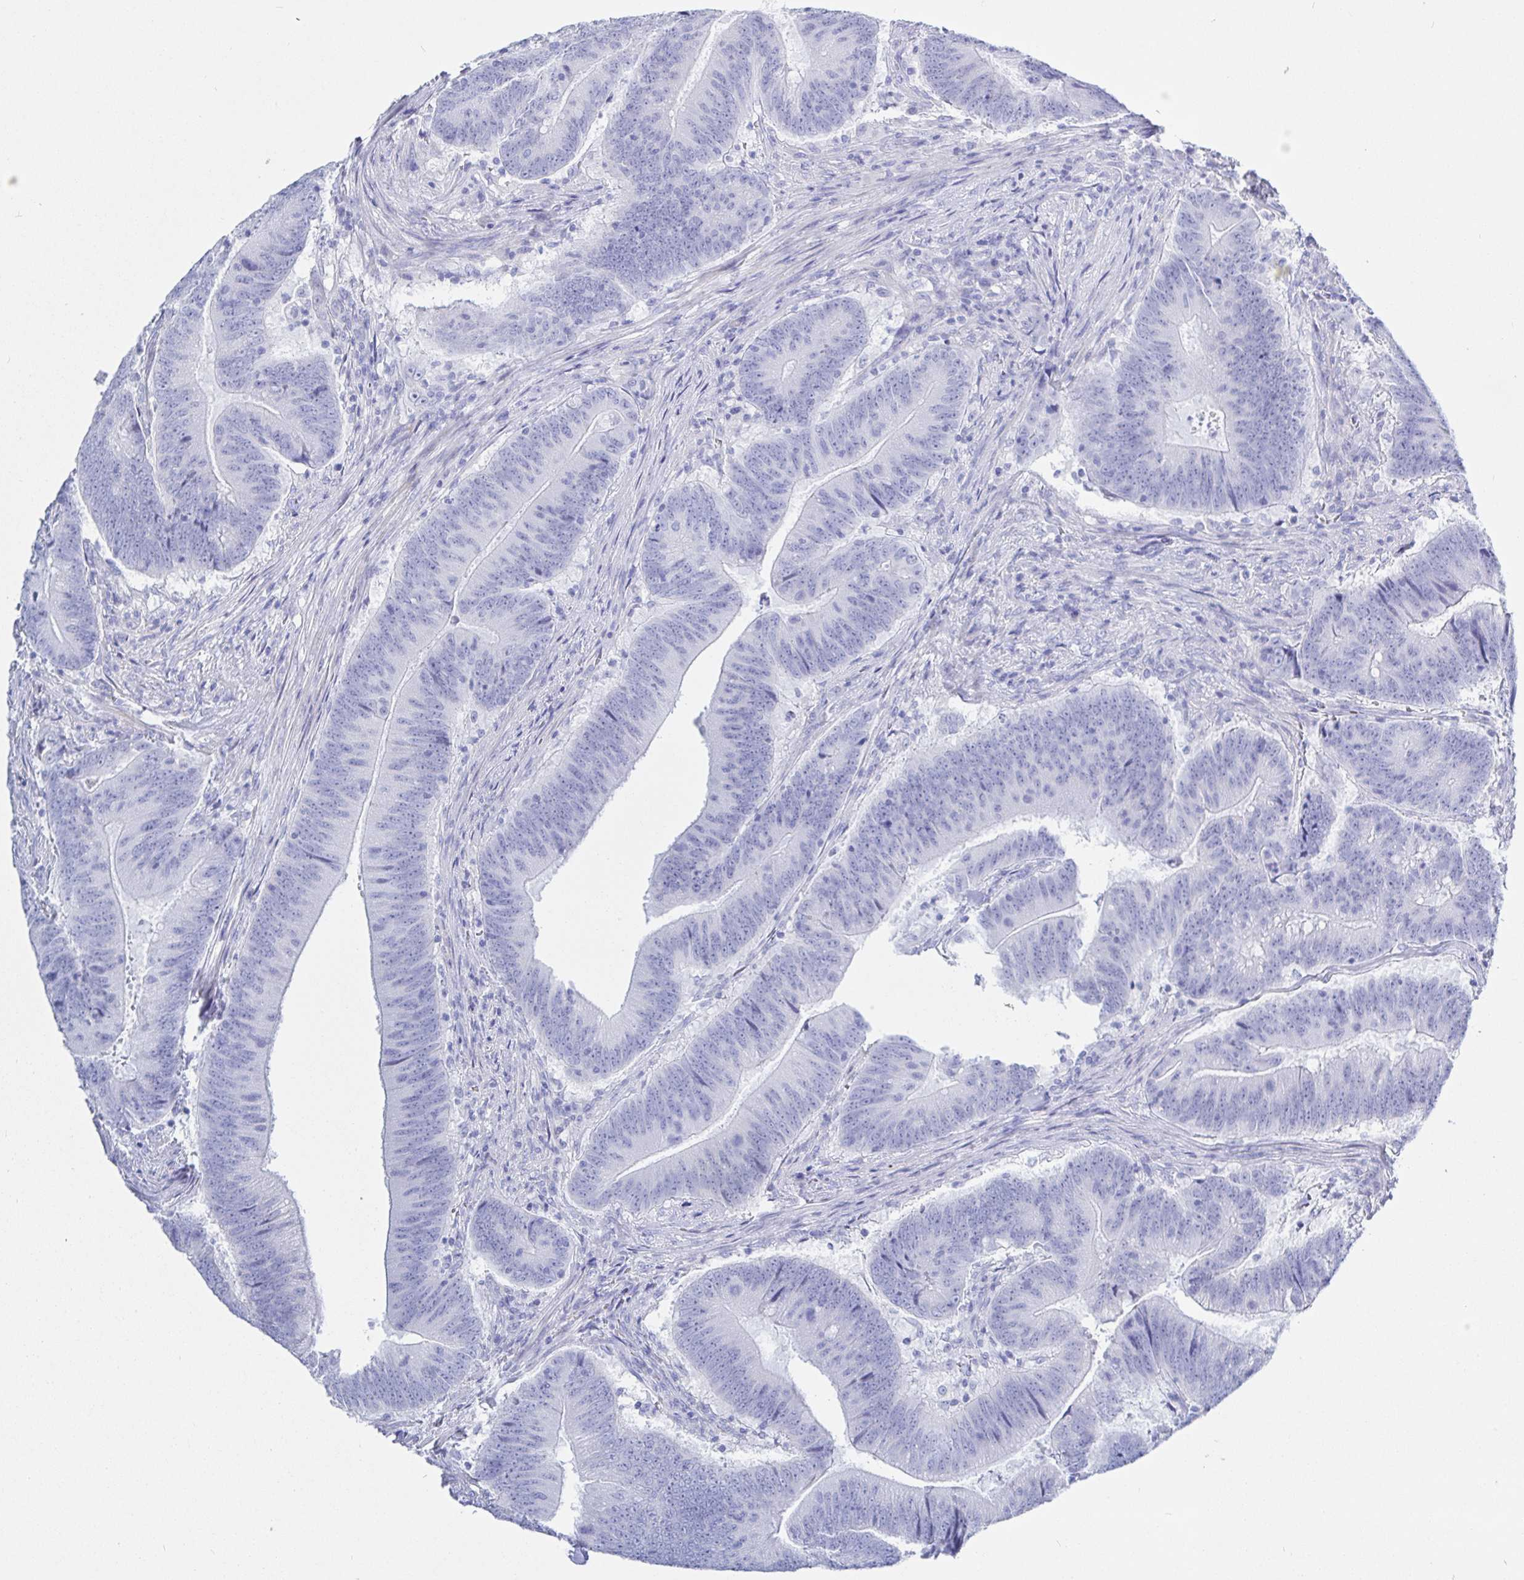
{"staining": {"intensity": "negative", "quantity": "none", "location": "none"}, "tissue": "colorectal cancer", "cell_type": "Tumor cells", "image_type": "cancer", "snomed": [{"axis": "morphology", "description": "Adenocarcinoma, NOS"}, {"axis": "topography", "description": "Colon"}], "caption": "The image exhibits no staining of tumor cells in colorectal adenocarcinoma. (Immunohistochemistry (ihc), brightfield microscopy, high magnification).", "gene": "KCNH6", "patient": {"sex": "female", "age": 87}}